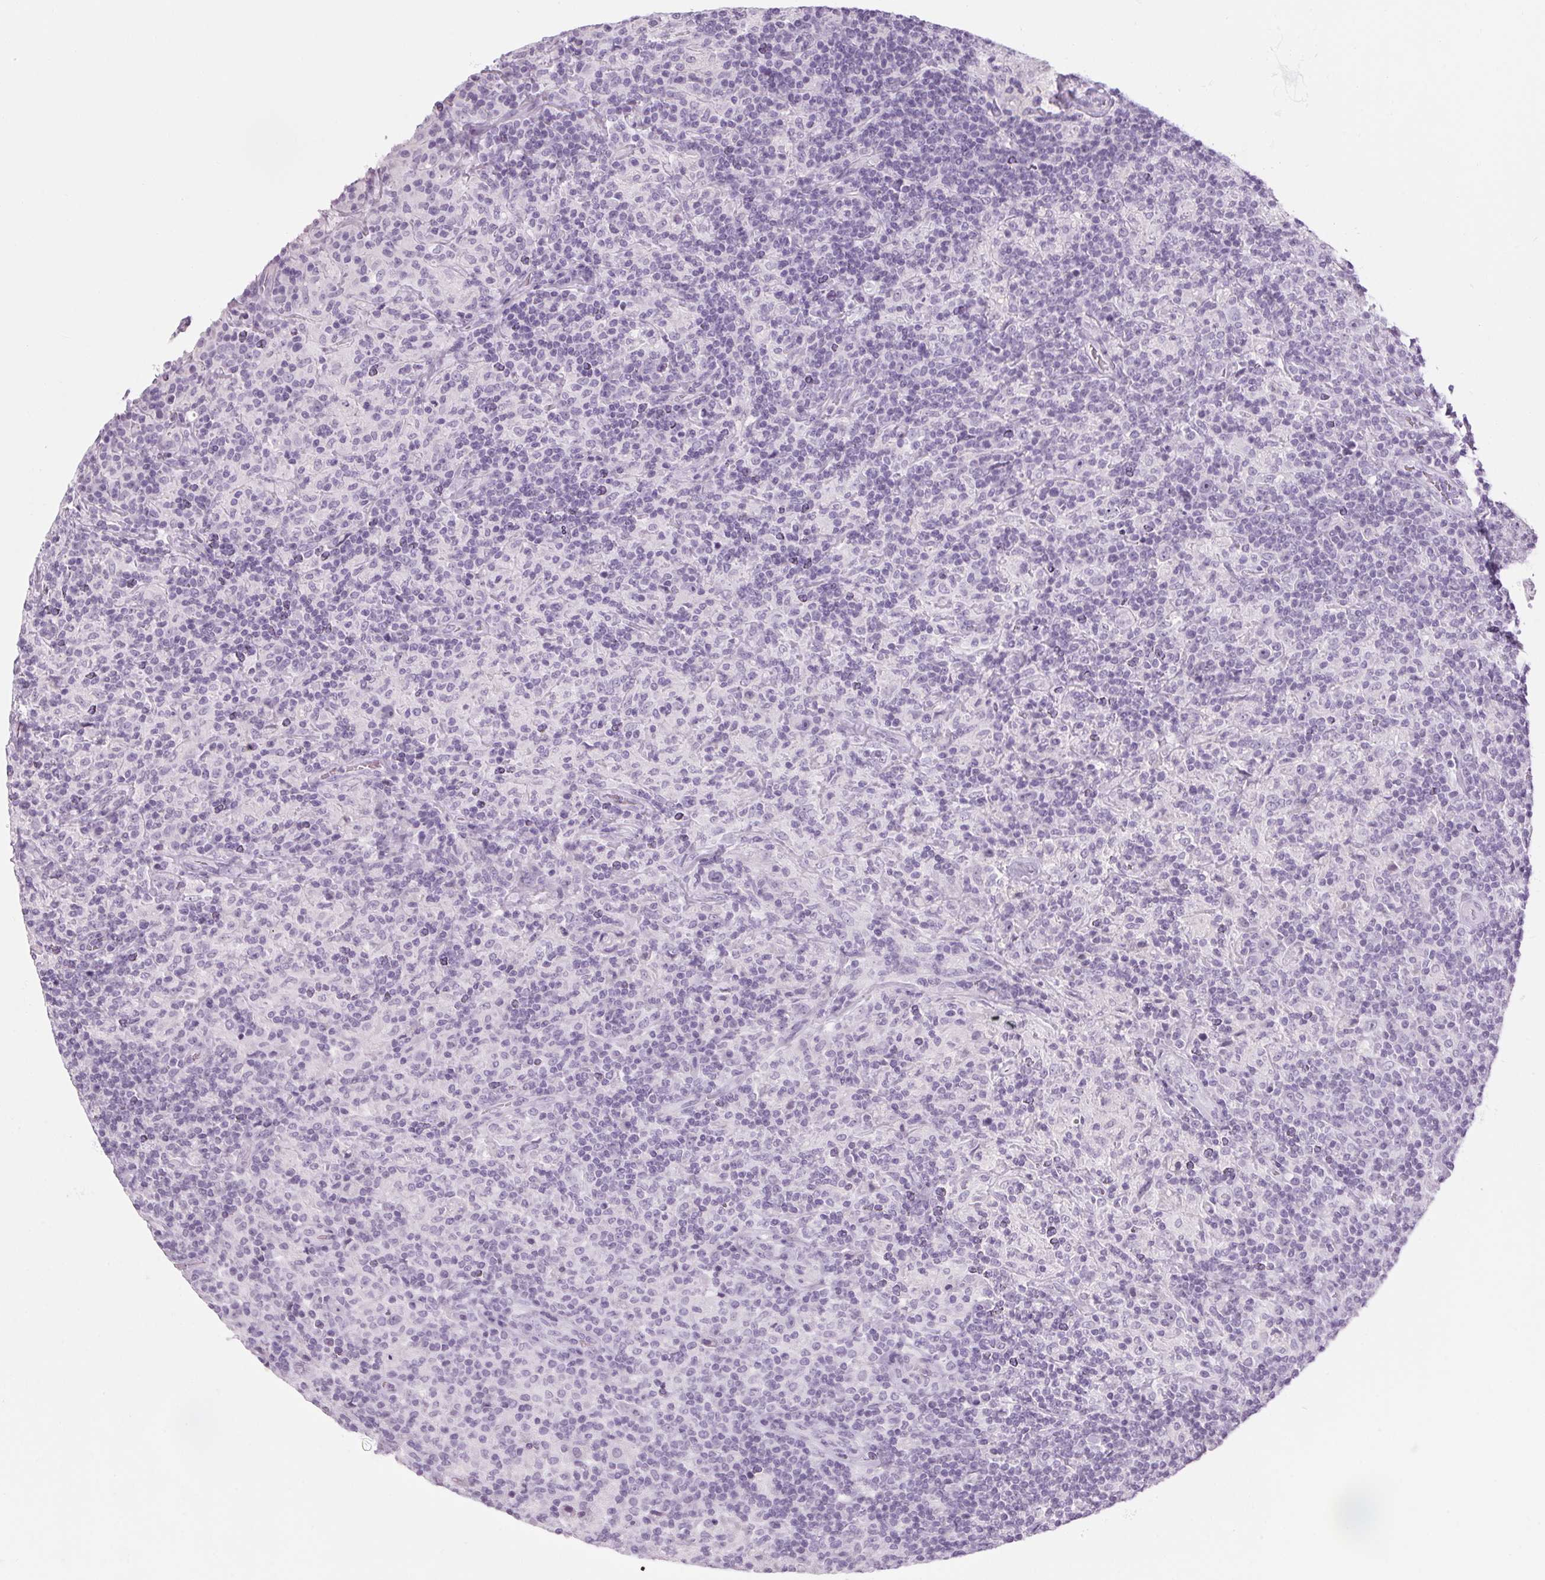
{"staining": {"intensity": "negative", "quantity": "none", "location": "none"}, "tissue": "lymphoma", "cell_type": "Tumor cells", "image_type": "cancer", "snomed": [{"axis": "morphology", "description": "Hodgkin's disease, NOS"}, {"axis": "topography", "description": "Lymph node"}], "caption": "Tumor cells show no significant expression in lymphoma.", "gene": "RPTN", "patient": {"sex": "male", "age": 70}}